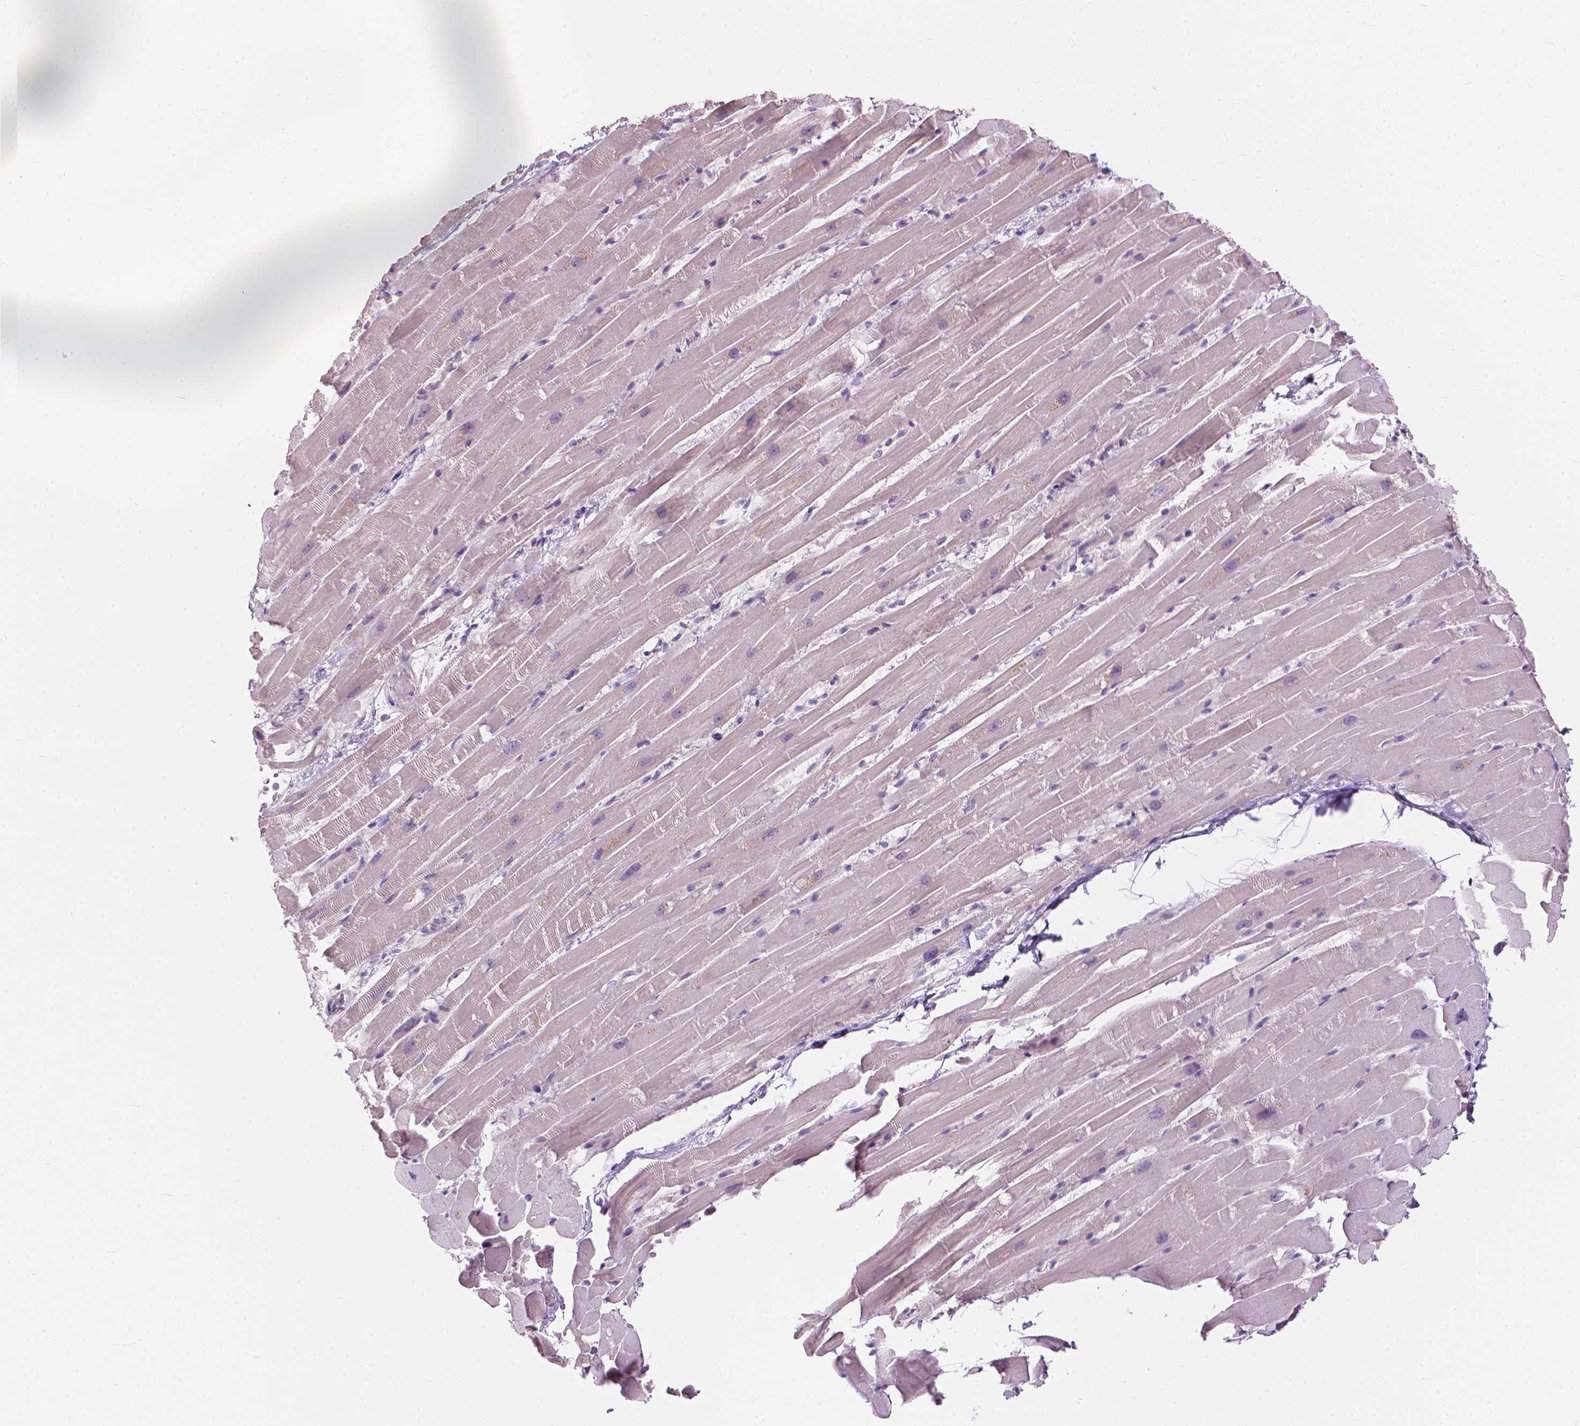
{"staining": {"intensity": "weak", "quantity": "<25%", "location": "cytoplasmic/membranous"}, "tissue": "heart muscle", "cell_type": "Cardiomyocytes", "image_type": "normal", "snomed": [{"axis": "morphology", "description": "Normal tissue, NOS"}, {"axis": "topography", "description": "Heart"}], "caption": "Cardiomyocytes show no significant positivity in benign heart muscle. (DAB IHC with hematoxylin counter stain).", "gene": "GPRC5A", "patient": {"sex": "male", "age": 37}}